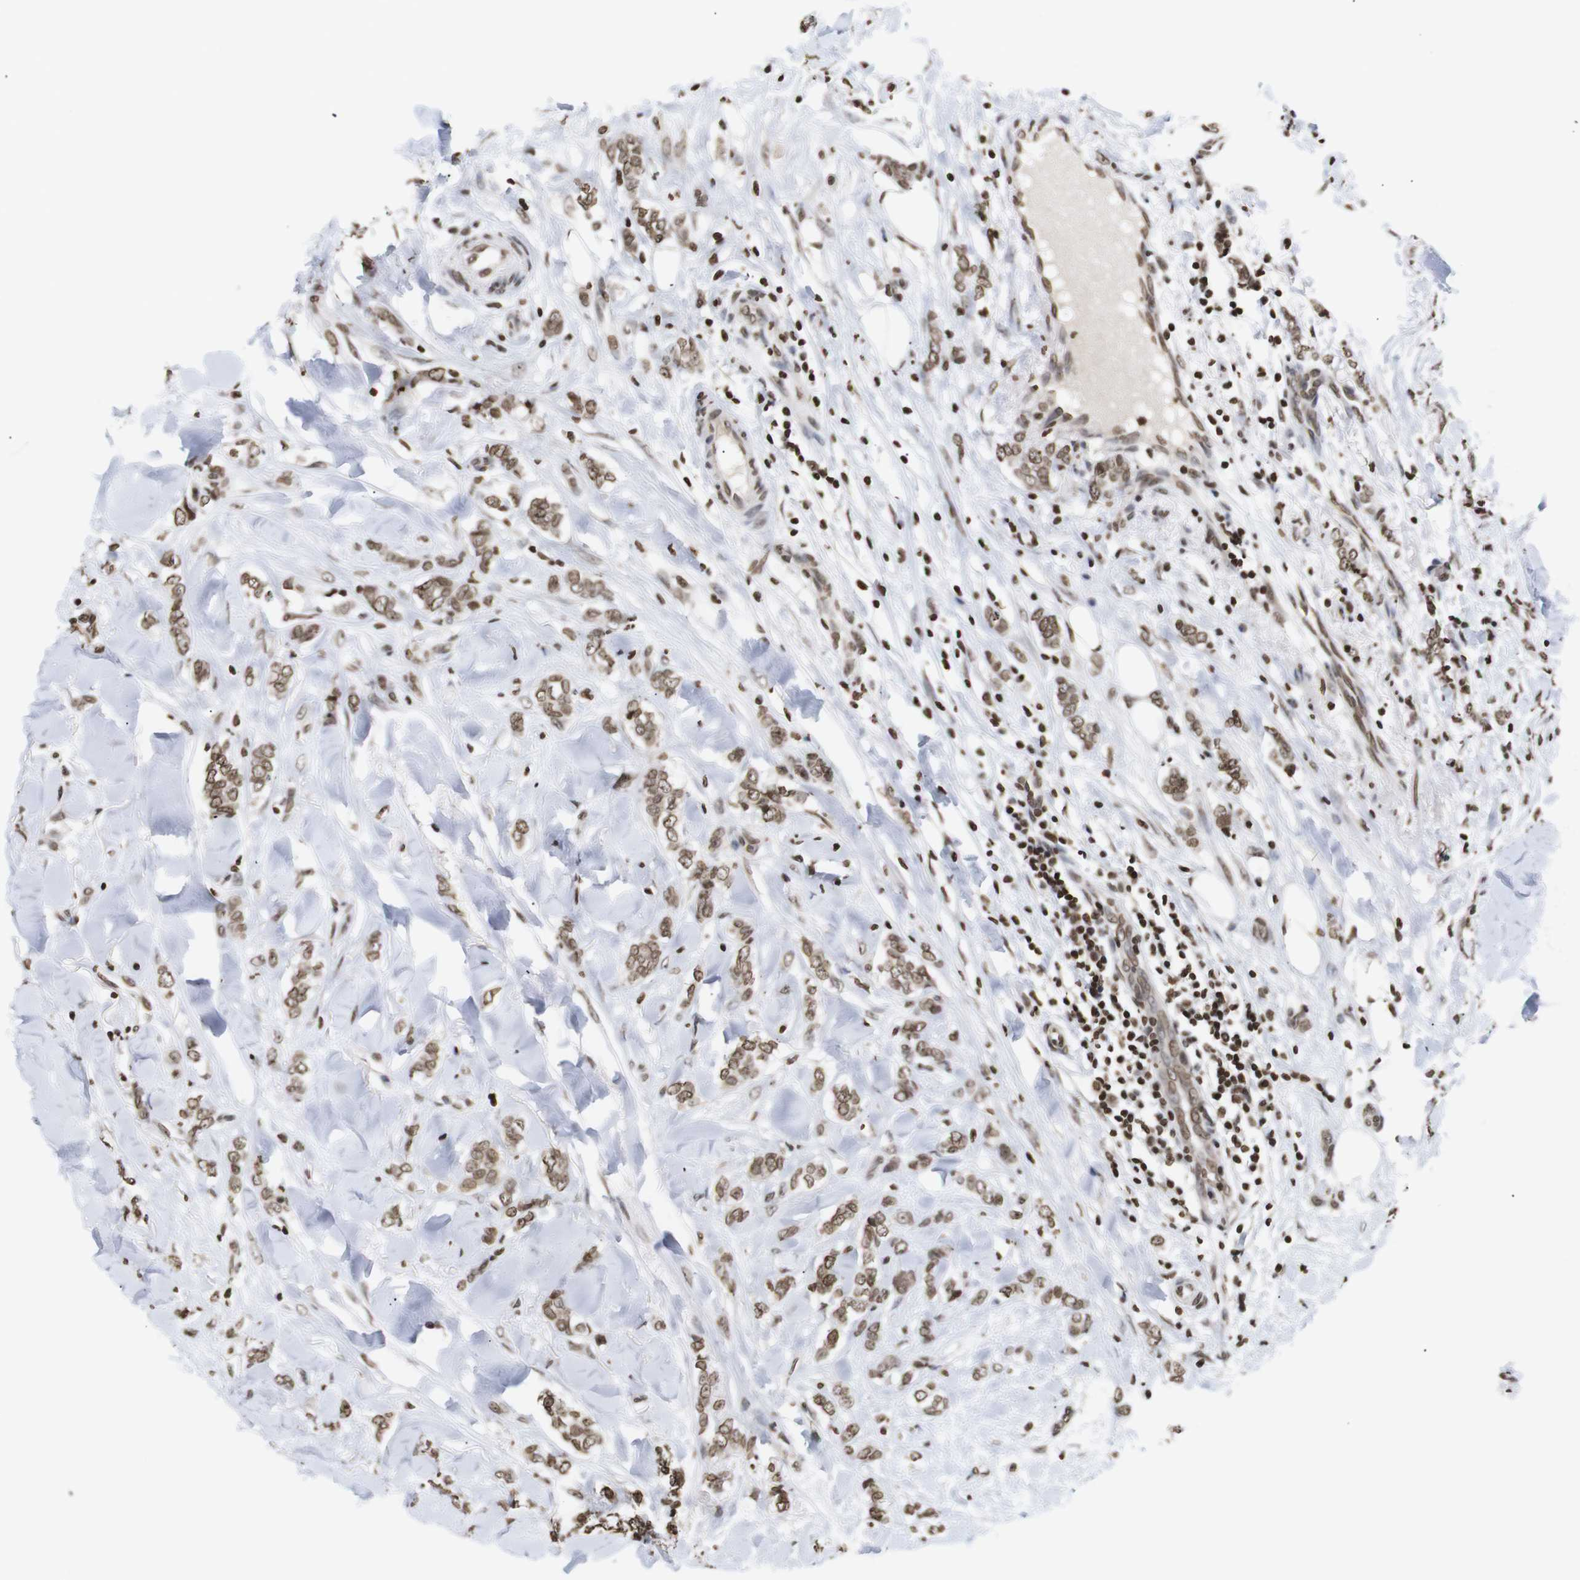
{"staining": {"intensity": "moderate", "quantity": ">75%", "location": "nuclear"}, "tissue": "breast cancer", "cell_type": "Tumor cells", "image_type": "cancer", "snomed": [{"axis": "morphology", "description": "Lobular carcinoma"}, {"axis": "topography", "description": "Skin"}, {"axis": "topography", "description": "Breast"}], "caption": "High-power microscopy captured an immunohistochemistry (IHC) histopathology image of breast lobular carcinoma, revealing moderate nuclear positivity in about >75% of tumor cells.", "gene": "ETV5", "patient": {"sex": "female", "age": 46}}